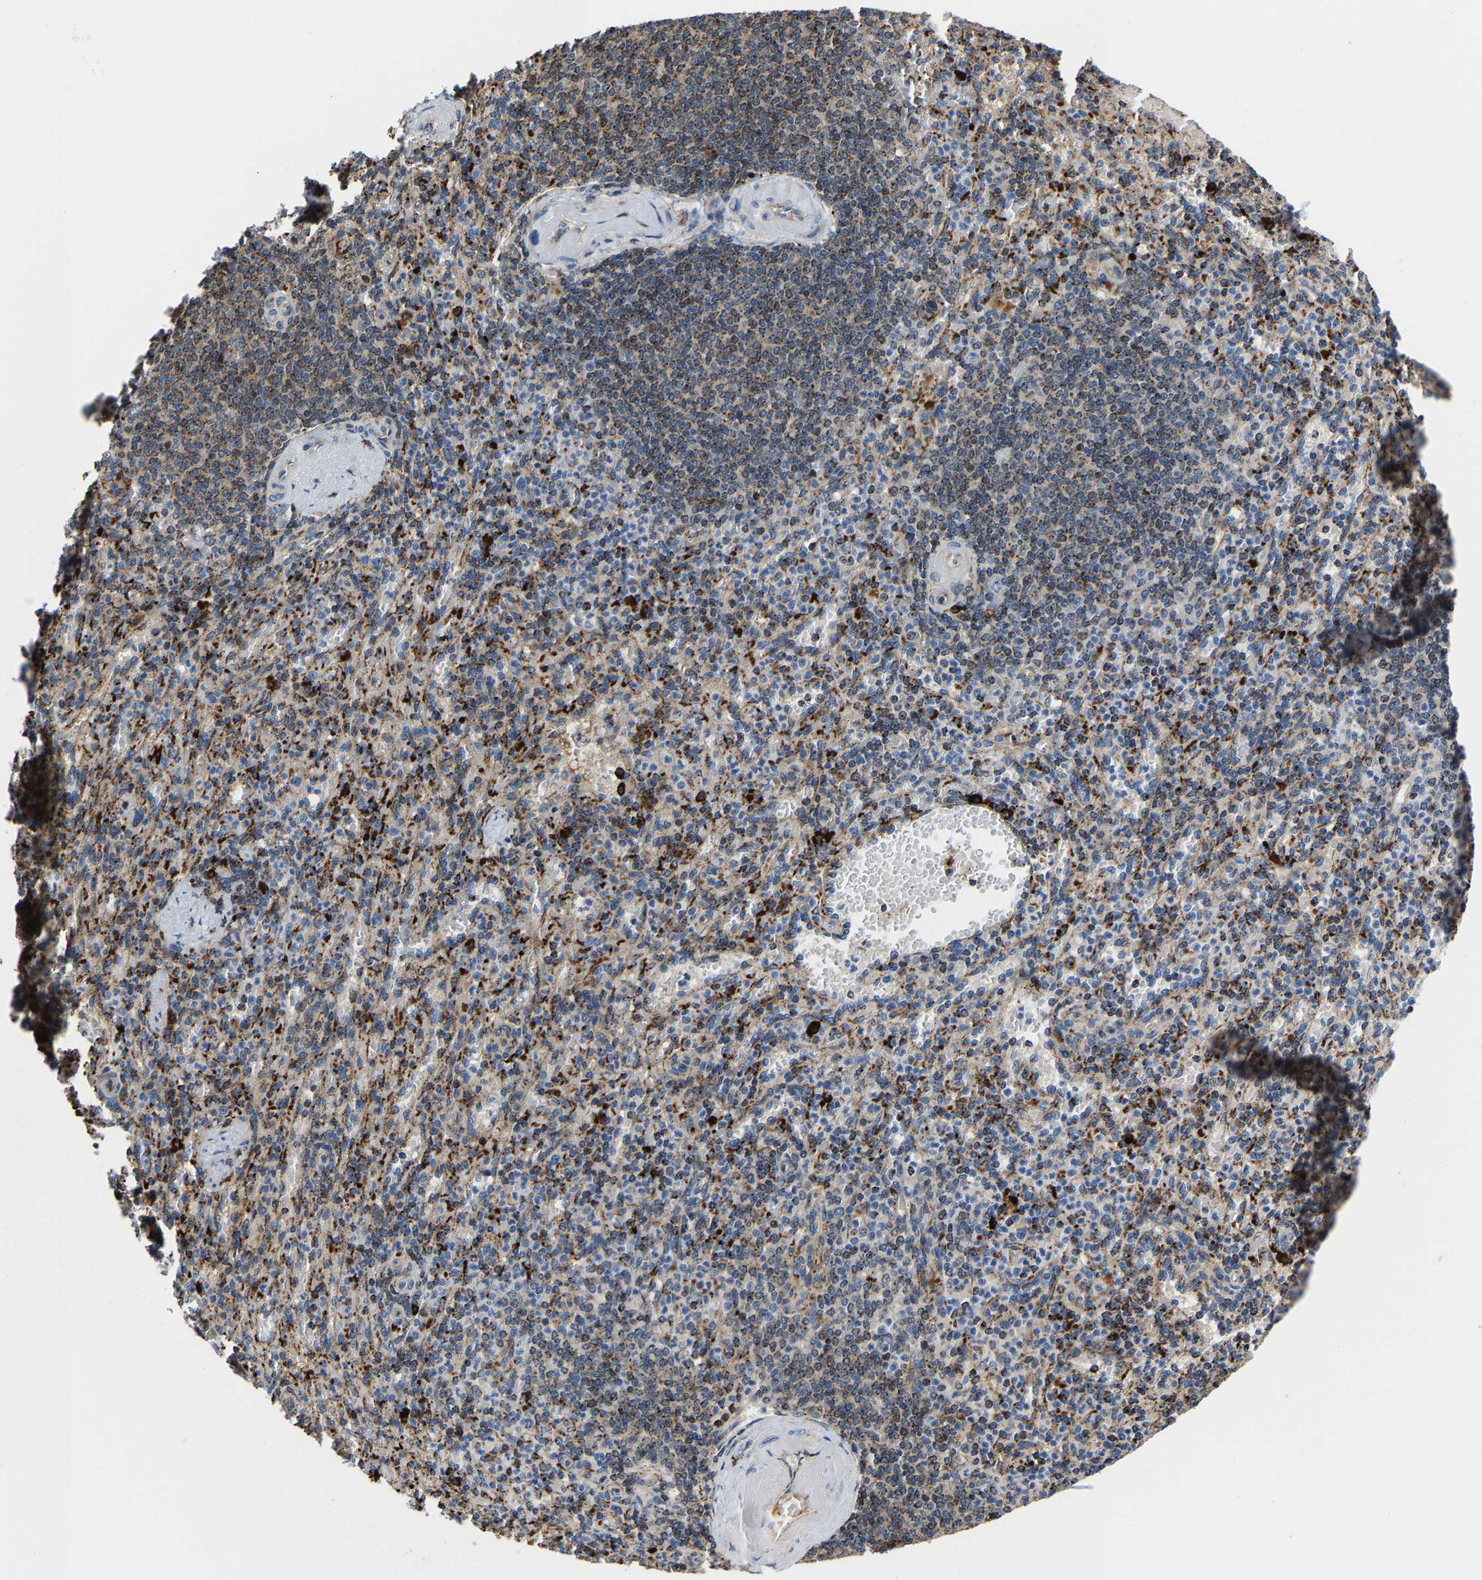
{"staining": {"intensity": "moderate", "quantity": "<25%", "location": "cytoplasmic/membranous"}, "tissue": "spleen", "cell_type": "Cells in red pulp", "image_type": "normal", "snomed": [{"axis": "morphology", "description": "Normal tissue, NOS"}, {"axis": "topography", "description": "Spleen"}], "caption": "Approximately <25% of cells in red pulp in unremarkable spleen demonstrate moderate cytoplasmic/membranous protein positivity as visualized by brown immunohistochemical staining.", "gene": "DPP7", "patient": {"sex": "female", "age": 74}}